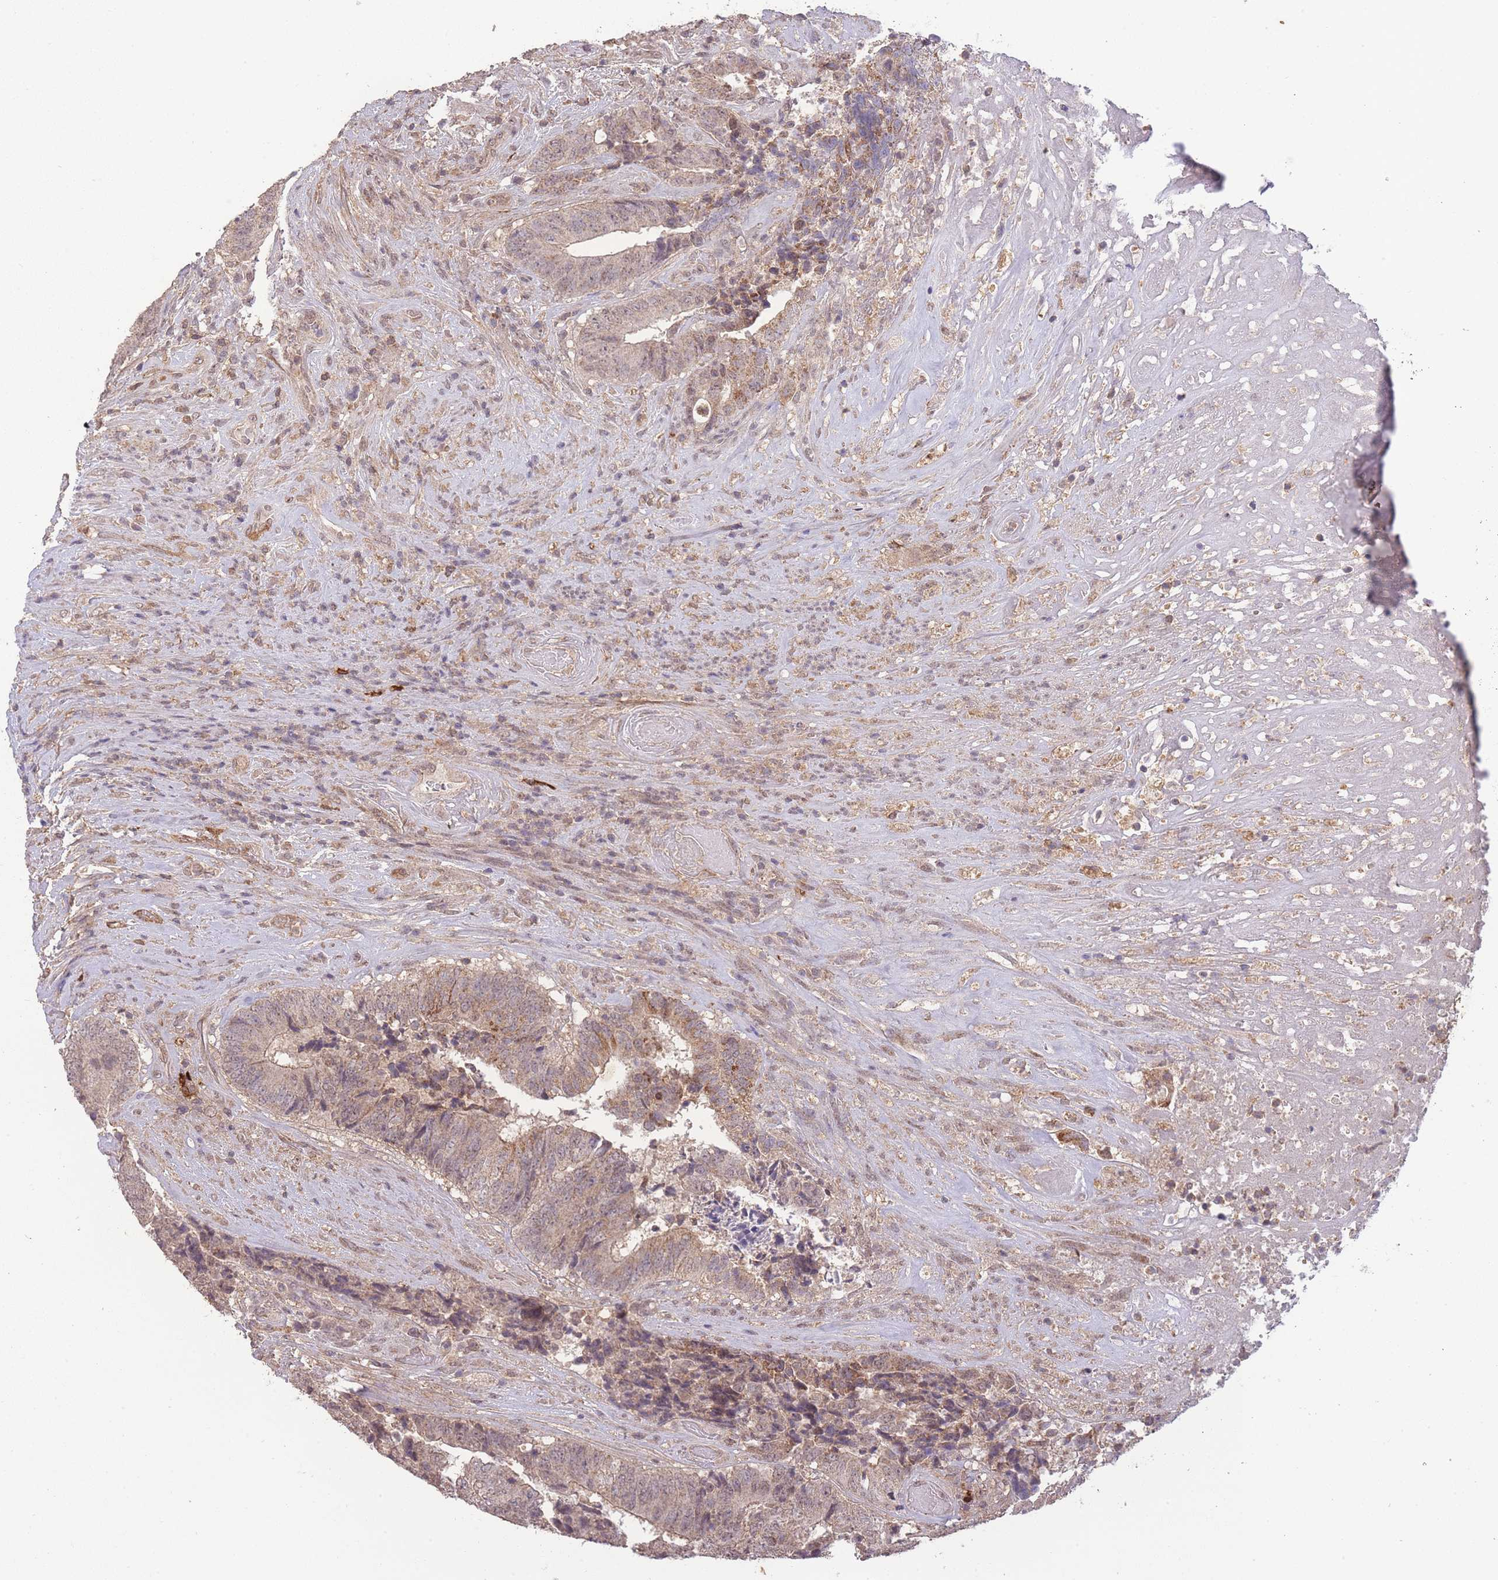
{"staining": {"intensity": "weak", "quantity": "25%-75%", "location": "cytoplasmic/membranous,nuclear"}, "tissue": "colorectal cancer", "cell_type": "Tumor cells", "image_type": "cancer", "snomed": [{"axis": "morphology", "description": "Adenocarcinoma, NOS"}, {"axis": "topography", "description": "Rectum"}], "caption": "There is low levels of weak cytoplasmic/membranous and nuclear positivity in tumor cells of colorectal adenocarcinoma, as demonstrated by immunohistochemical staining (brown color).", "gene": "RNF144B", "patient": {"sex": "male", "age": 72}}